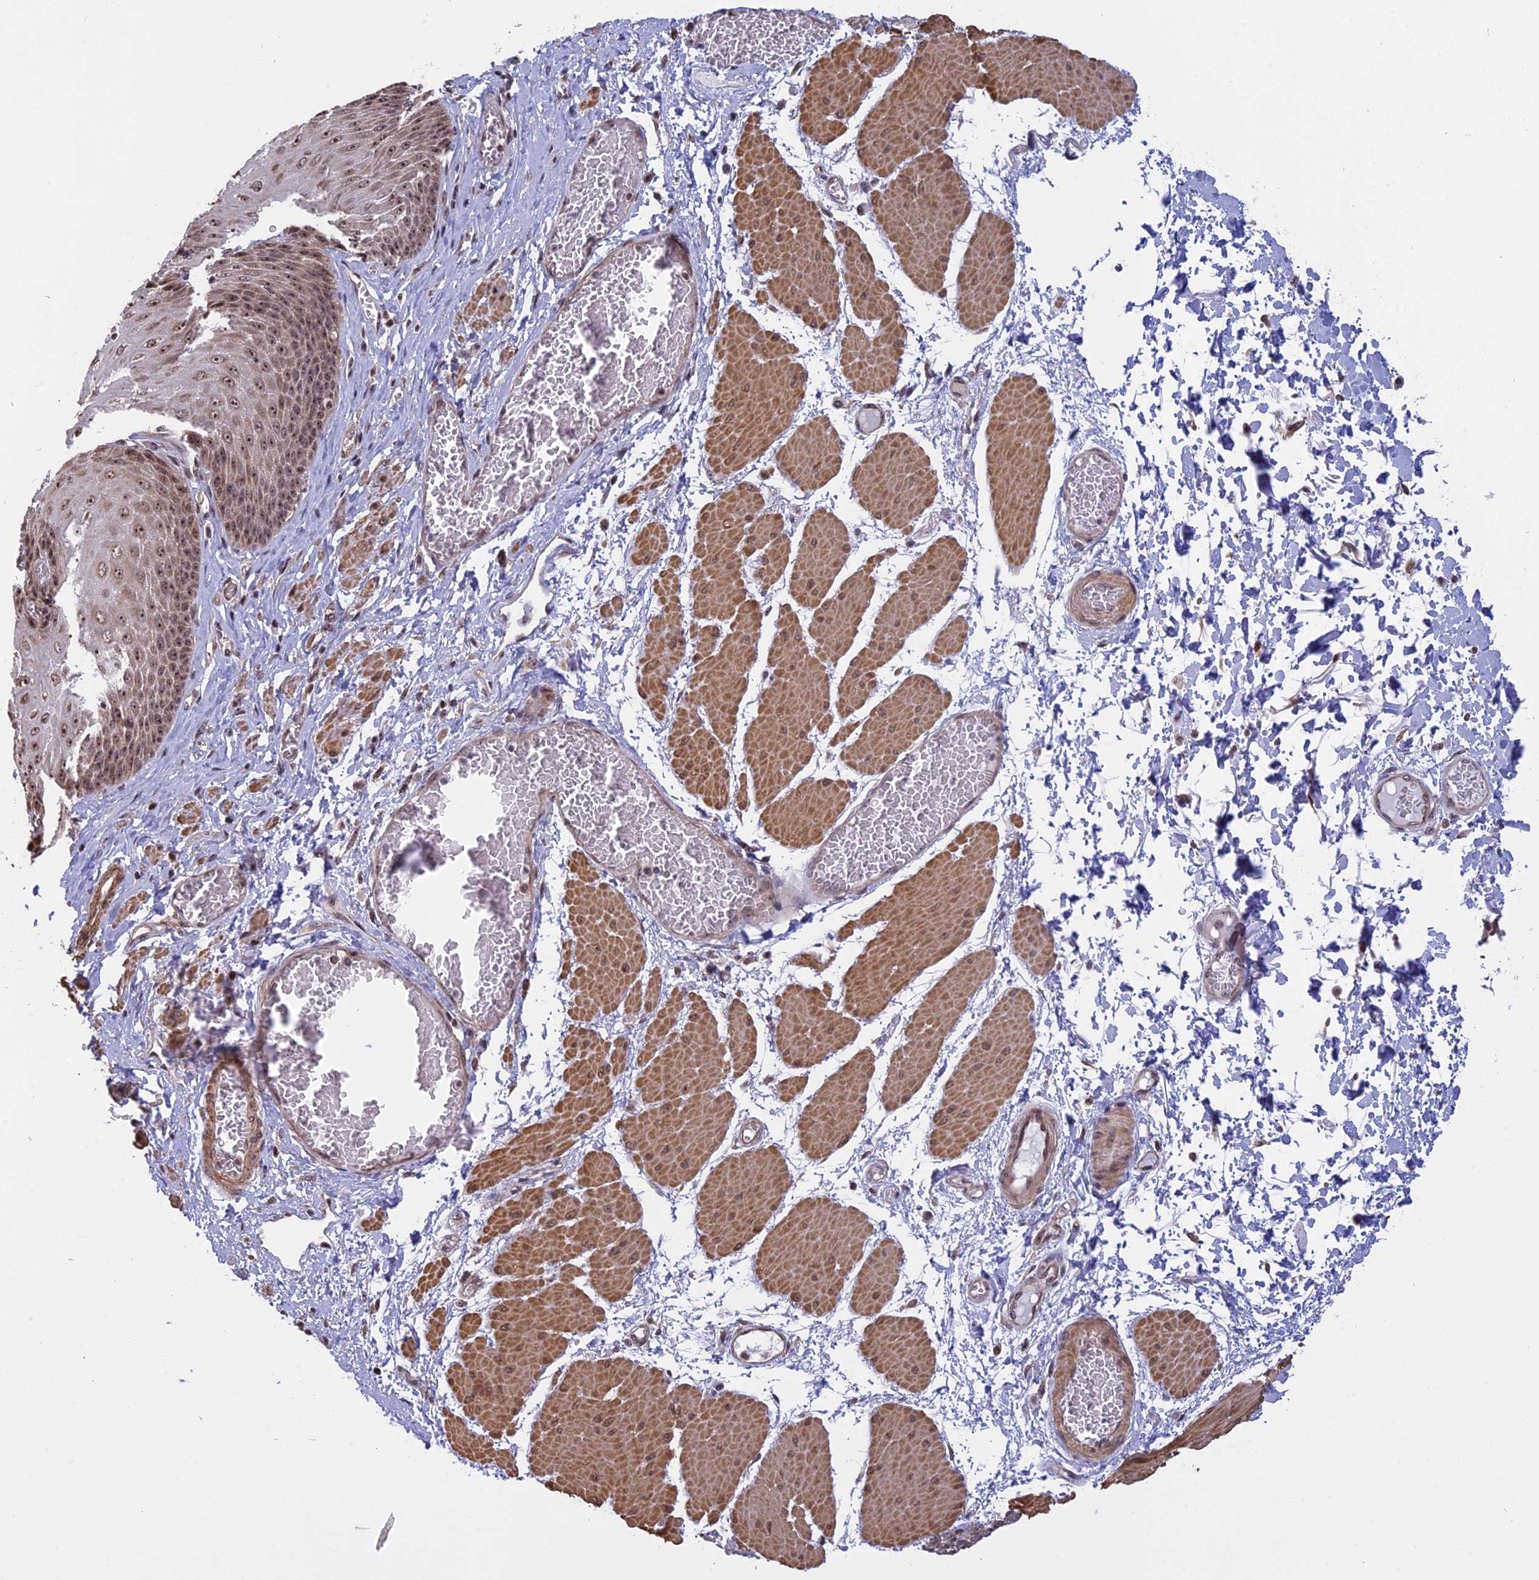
{"staining": {"intensity": "moderate", "quantity": ">75%", "location": "nuclear"}, "tissue": "esophagus", "cell_type": "Squamous epithelial cells", "image_type": "normal", "snomed": [{"axis": "morphology", "description": "Normal tissue, NOS"}, {"axis": "topography", "description": "Esophagus"}], "caption": "DAB (3,3'-diaminobenzidine) immunohistochemical staining of normal esophagus demonstrates moderate nuclear protein positivity in about >75% of squamous epithelial cells. (Brightfield microscopy of DAB IHC at high magnification).", "gene": "MGA", "patient": {"sex": "male", "age": 60}}